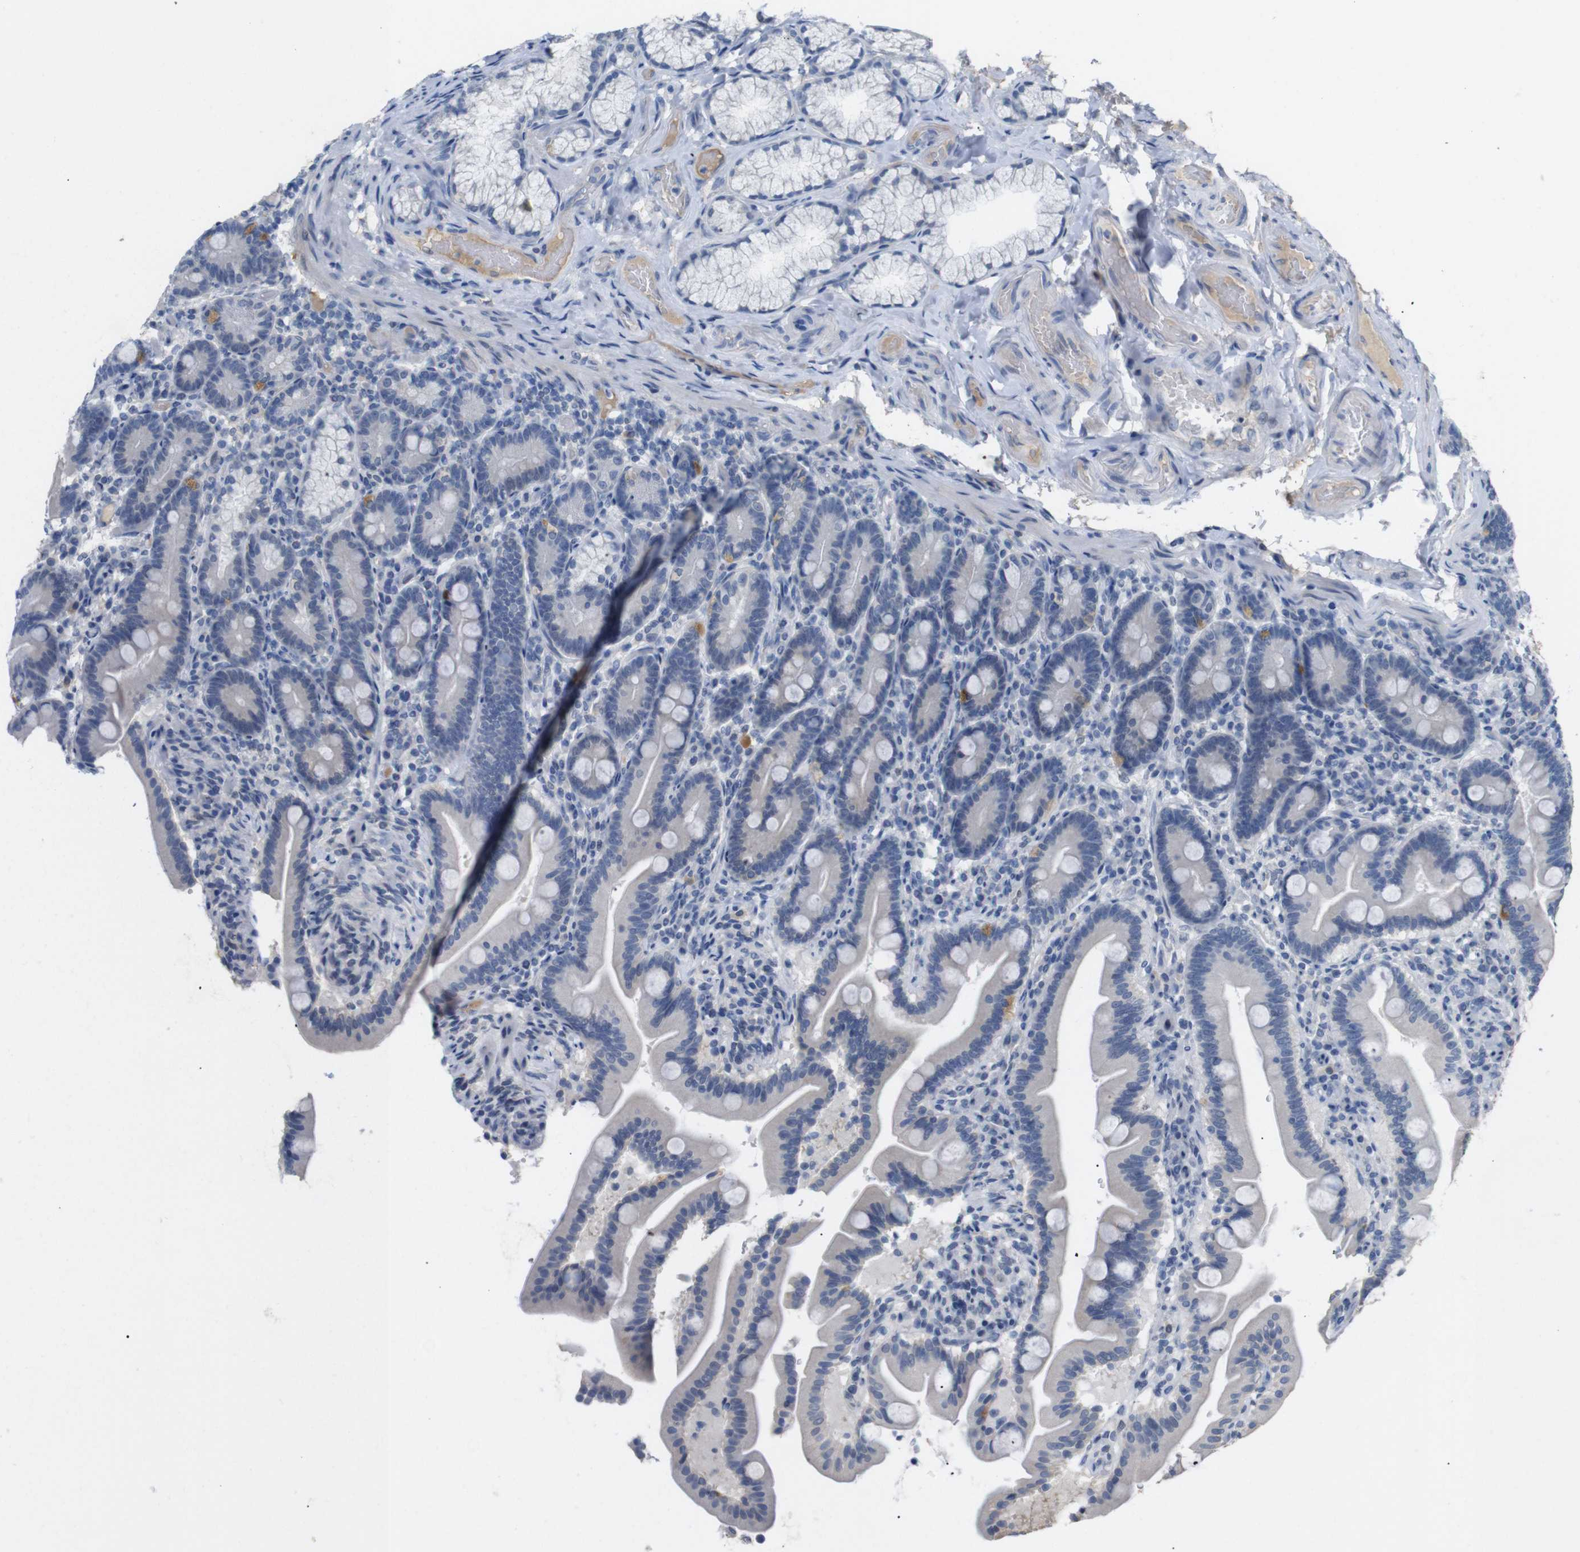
{"staining": {"intensity": "negative", "quantity": "none", "location": "none"}, "tissue": "duodenum", "cell_type": "Glandular cells", "image_type": "normal", "snomed": [{"axis": "morphology", "description": "Normal tissue, NOS"}, {"axis": "topography", "description": "Duodenum"}], "caption": "The histopathology image demonstrates no staining of glandular cells in normal duodenum. (Stains: DAB (3,3'-diaminobenzidine) immunohistochemistry with hematoxylin counter stain, Microscopy: brightfield microscopy at high magnification).", "gene": "CHRM5", "patient": {"sex": "male", "age": 54}}